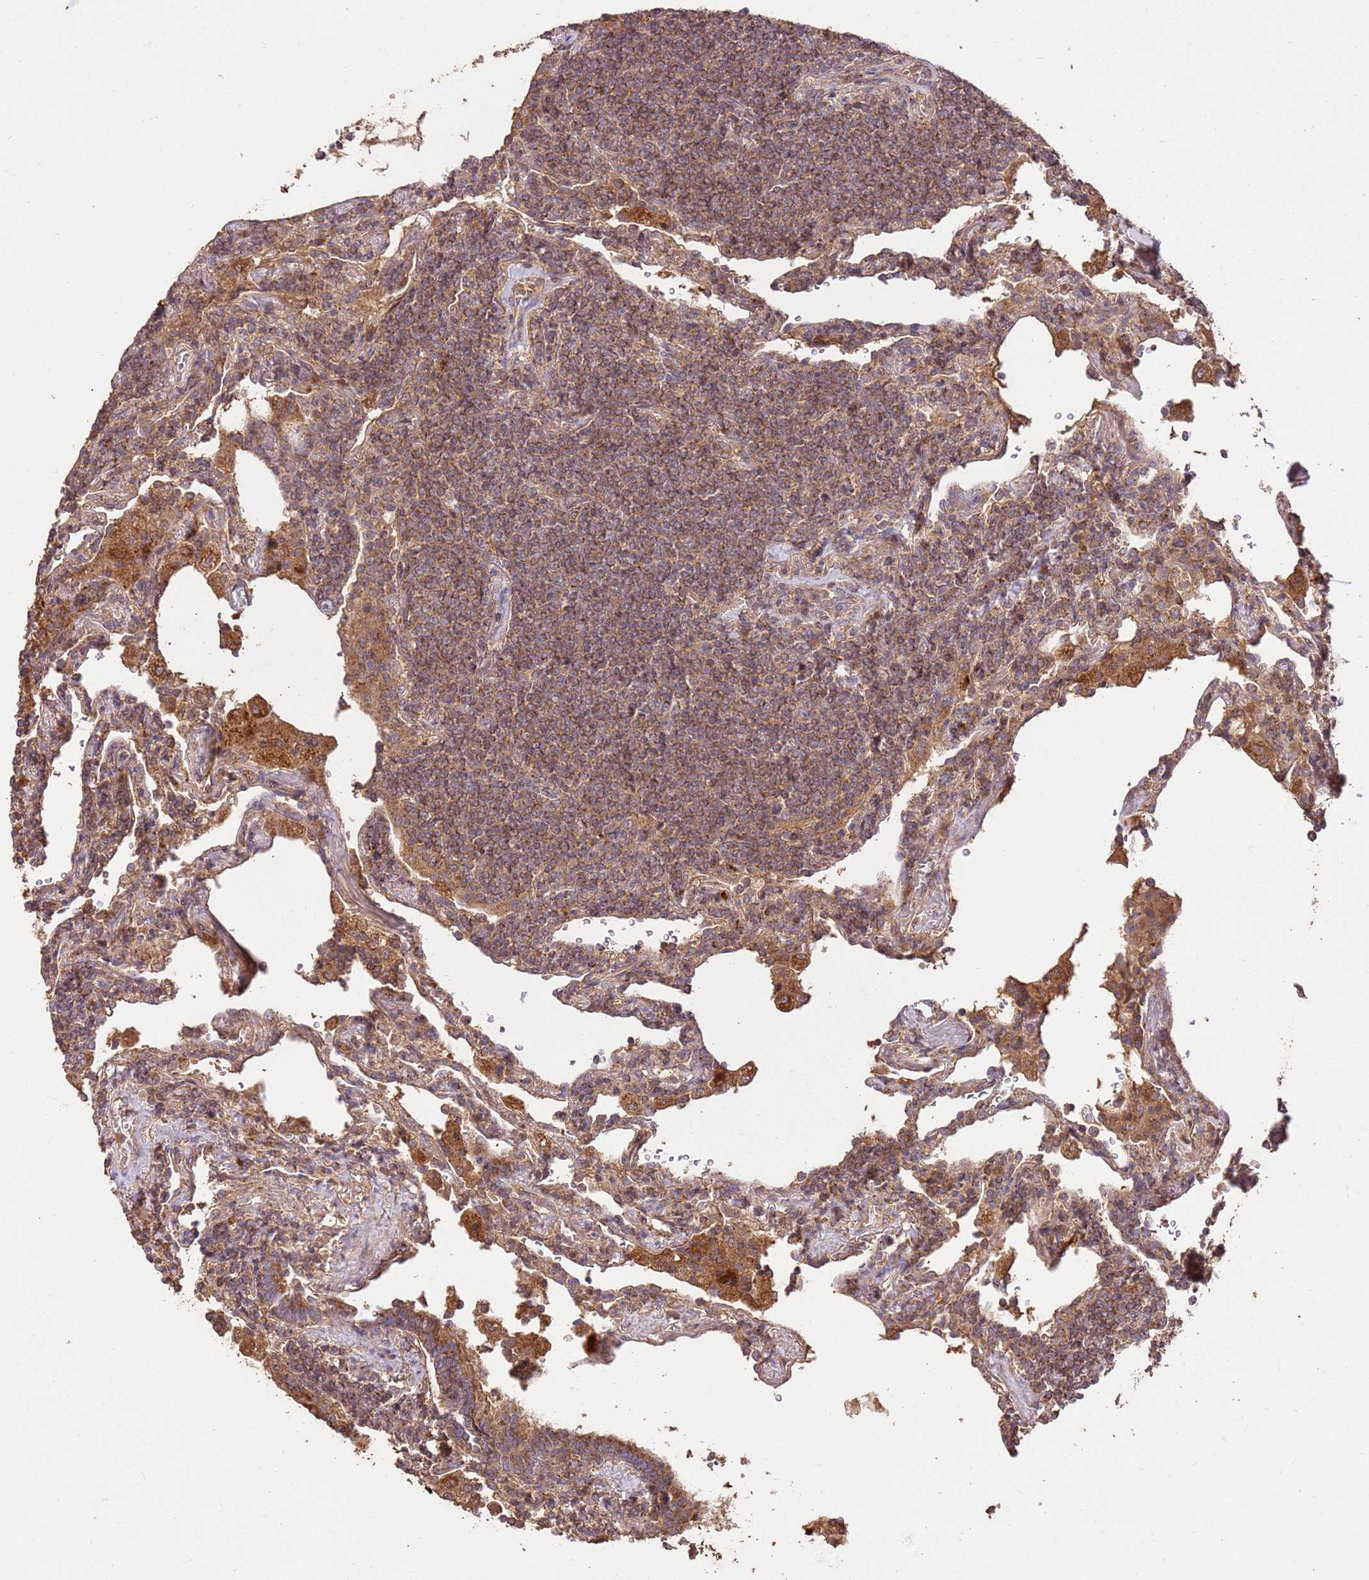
{"staining": {"intensity": "moderate", "quantity": "25%-75%", "location": "cytoplasmic/membranous"}, "tissue": "lymphoma", "cell_type": "Tumor cells", "image_type": "cancer", "snomed": [{"axis": "morphology", "description": "Malignant lymphoma, non-Hodgkin's type, Low grade"}, {"axis": "topography", "description": "Lung"}], "caption": "Malignant lymphoma, non-Hodgkin's type (low-grade) stained with a protein marker exhibits moderate staining in tumor cells.", "gene": "LRRC28", "patient": {"sex": "female", "age": 71}}